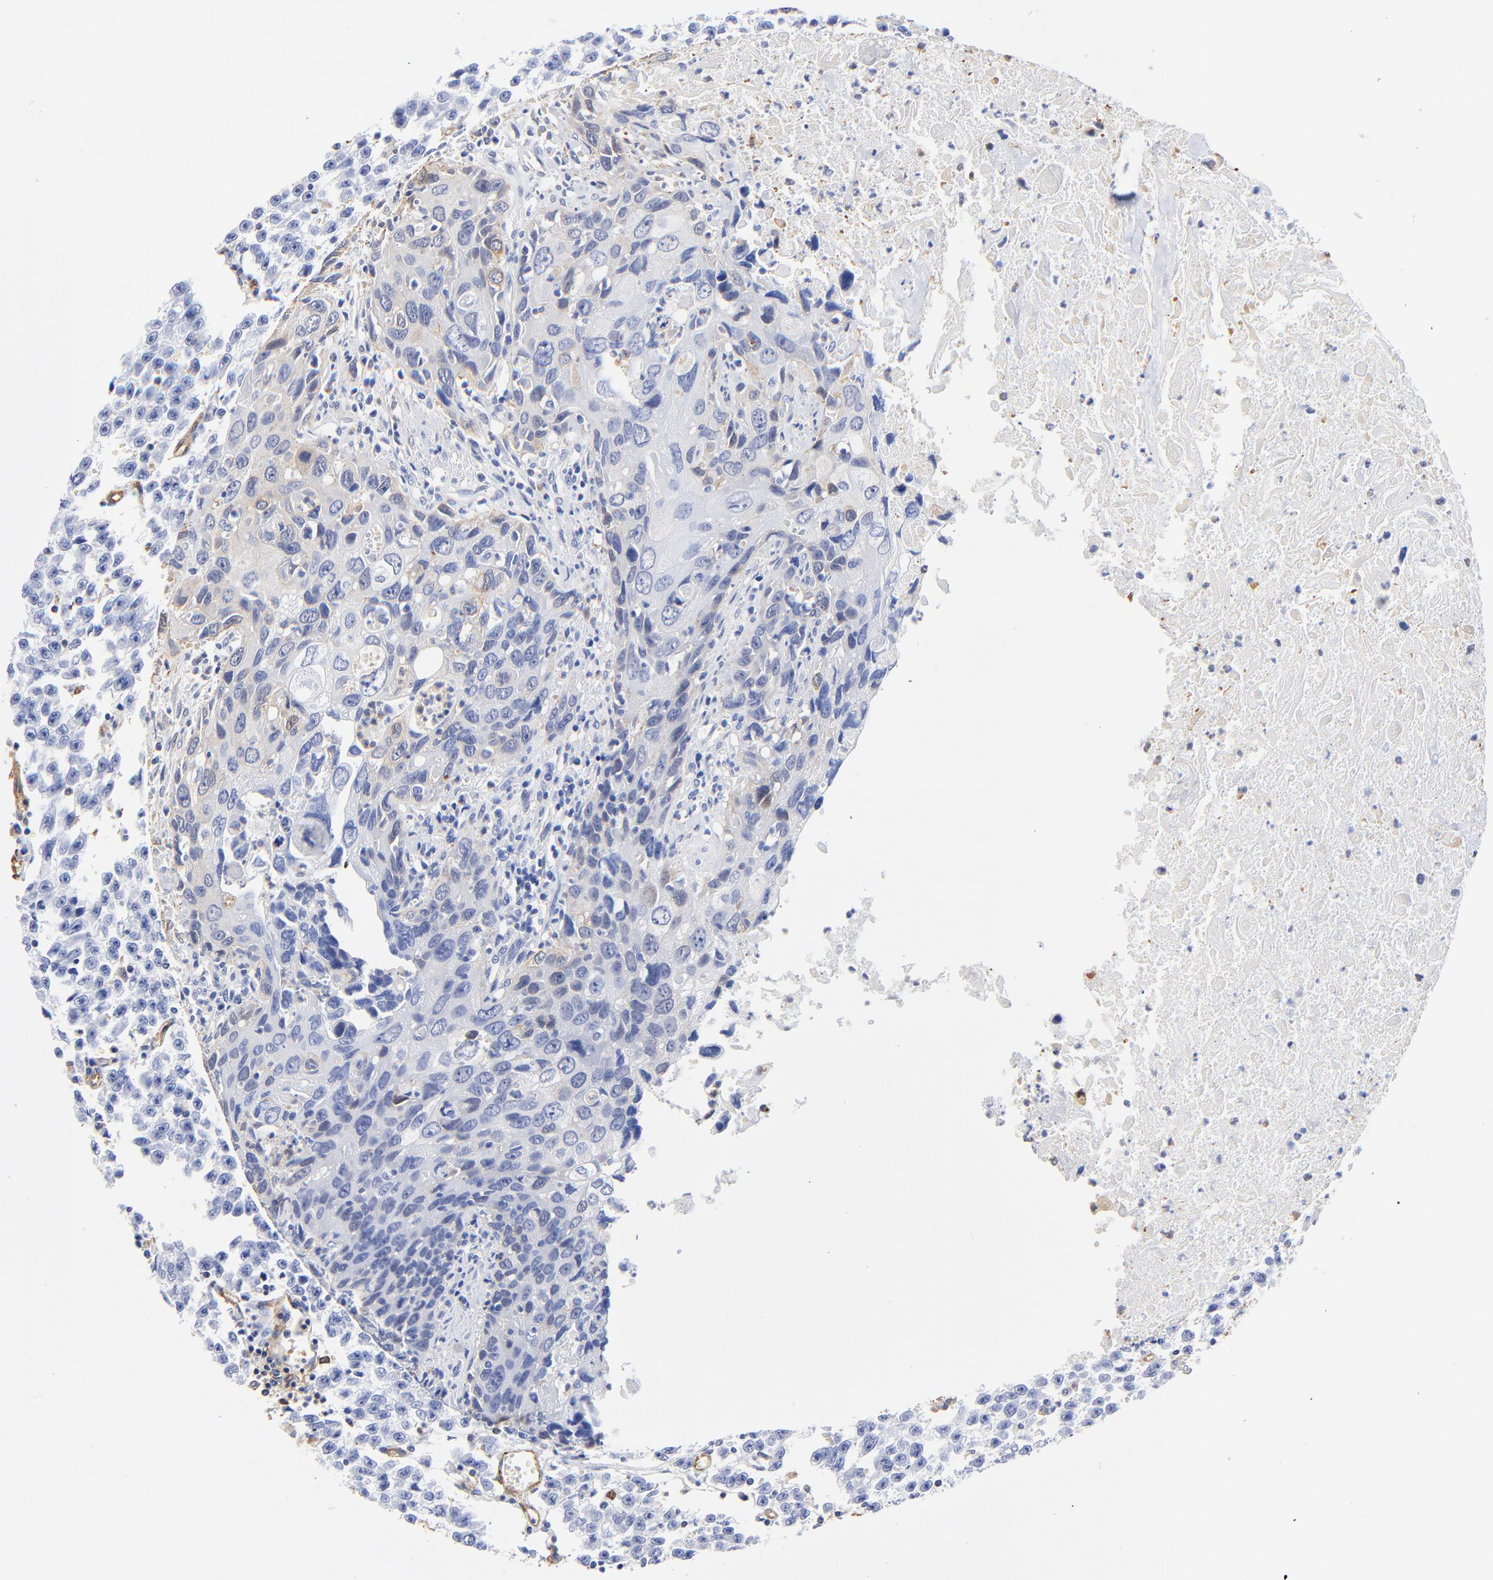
{"staining": {"intensity": "weak", "quantity": "<25%", "location": "cytoplasmic/membranous"}, "tissue": "urothelial cancer", "cell_type": "Tumor cells", "image_type": "cancer", "snomed": [{"axis": "morphology", "description": "Urothelial carcinoma, High grade"}, {"axis": "topography", "description": "Urinary bladder"}], "caption": "Image shows no protein staining in tumor cells of high-grade urothelial carcinoma tissue.", "gene": "TAGLN2", "patient": {"sex": "male", "age": 71}}